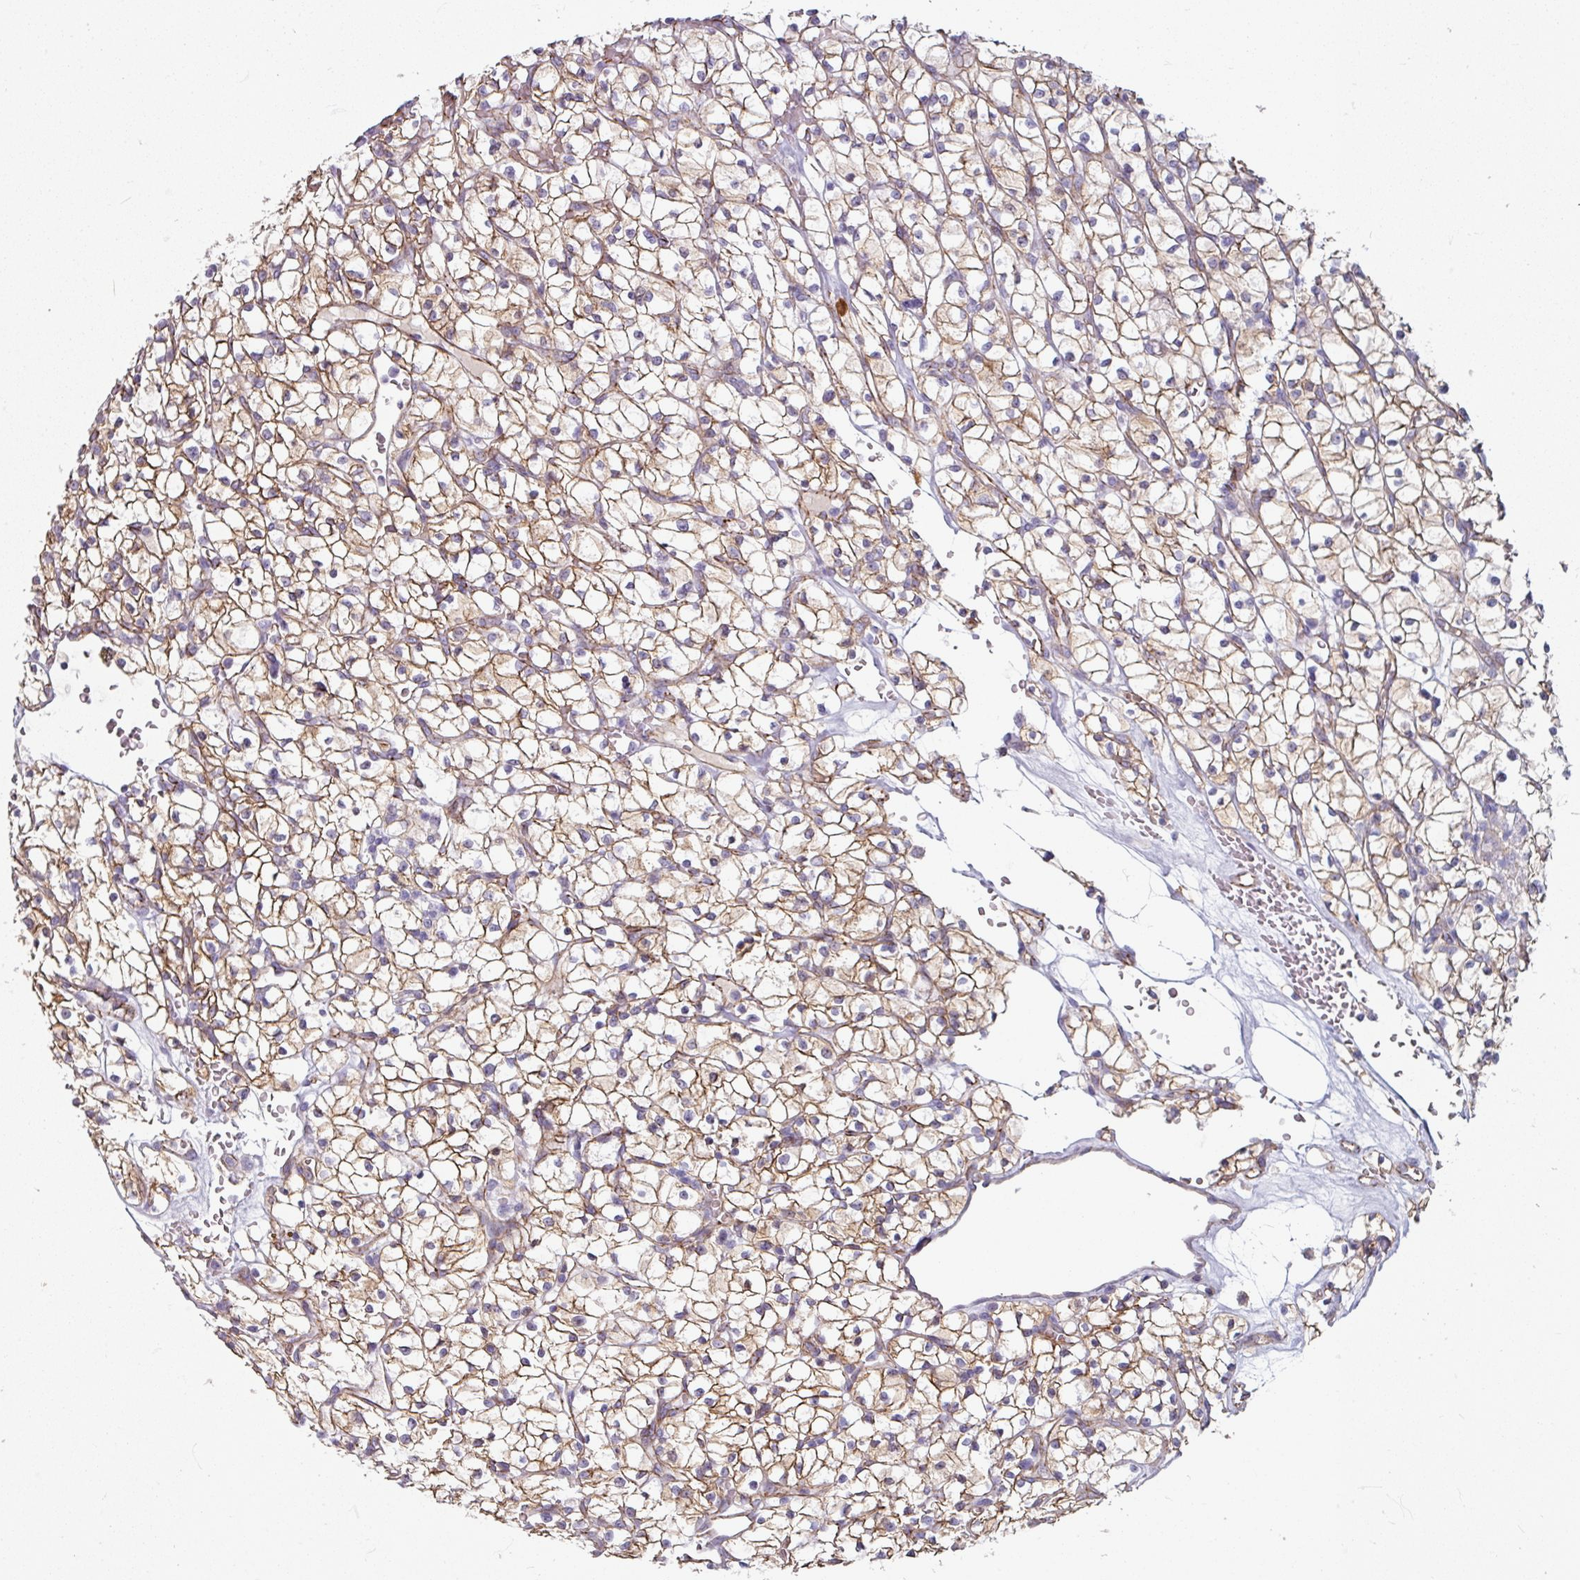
{"staining": {"intensity": "weak", "quantity": ">75%", "location": "cytoplasmic/membranous"}, "tissue": "renal cancer", "cell_type": "Tumor cells", "image_type": "cancer", "snomed": [{"axis": "morphology", "description": "Adenocarcinoma, NOS"}, {"axis": "topography", "description": "Kidney"}], "caption": "IHC image of renal cancer (adenocarcinoma) stained for a protein (brown), which demonstrates low levels of weak cytoplasmic/membranous staining in approximately >75% of tumor cells.", "gene": "JUP", "patient": {"sex": "female", "age": 64}}